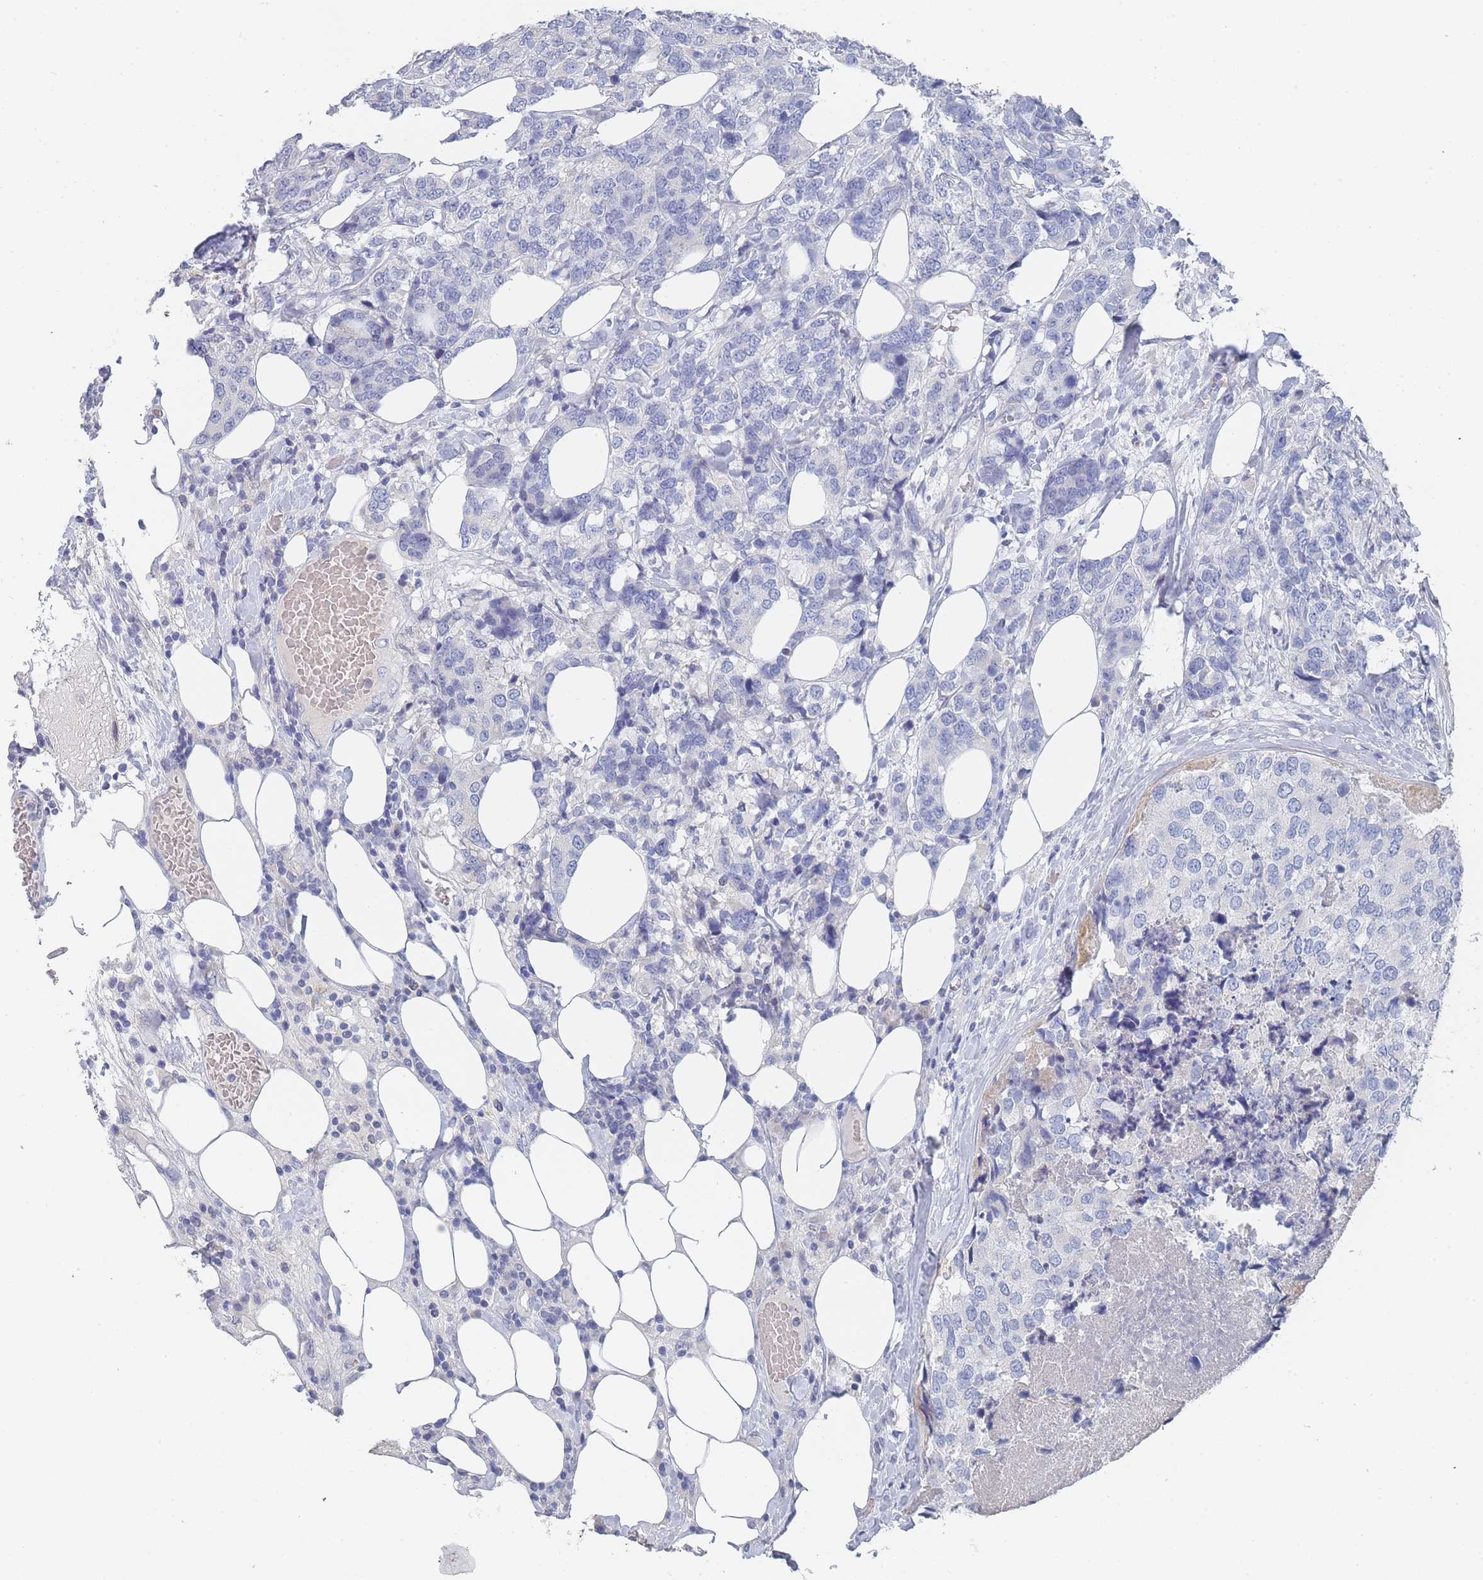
{"staining": {"intensity": "negative", "quantity": "none", "location": "none"}, "tissue": "breast cancer", "cell_type": "Tumor cells", "image_type": "cancer", "snomed": [{"axis": "morphology", "description": "Lobular carcinoma"}, {"axis": "topography", "description": "Breast"}], "caption": "Tumor cells show no significant positivity in breast cancer (lobular carcinoma).", "gene": "ACAD11", "patient": {"sex": "female", "age": 59}}